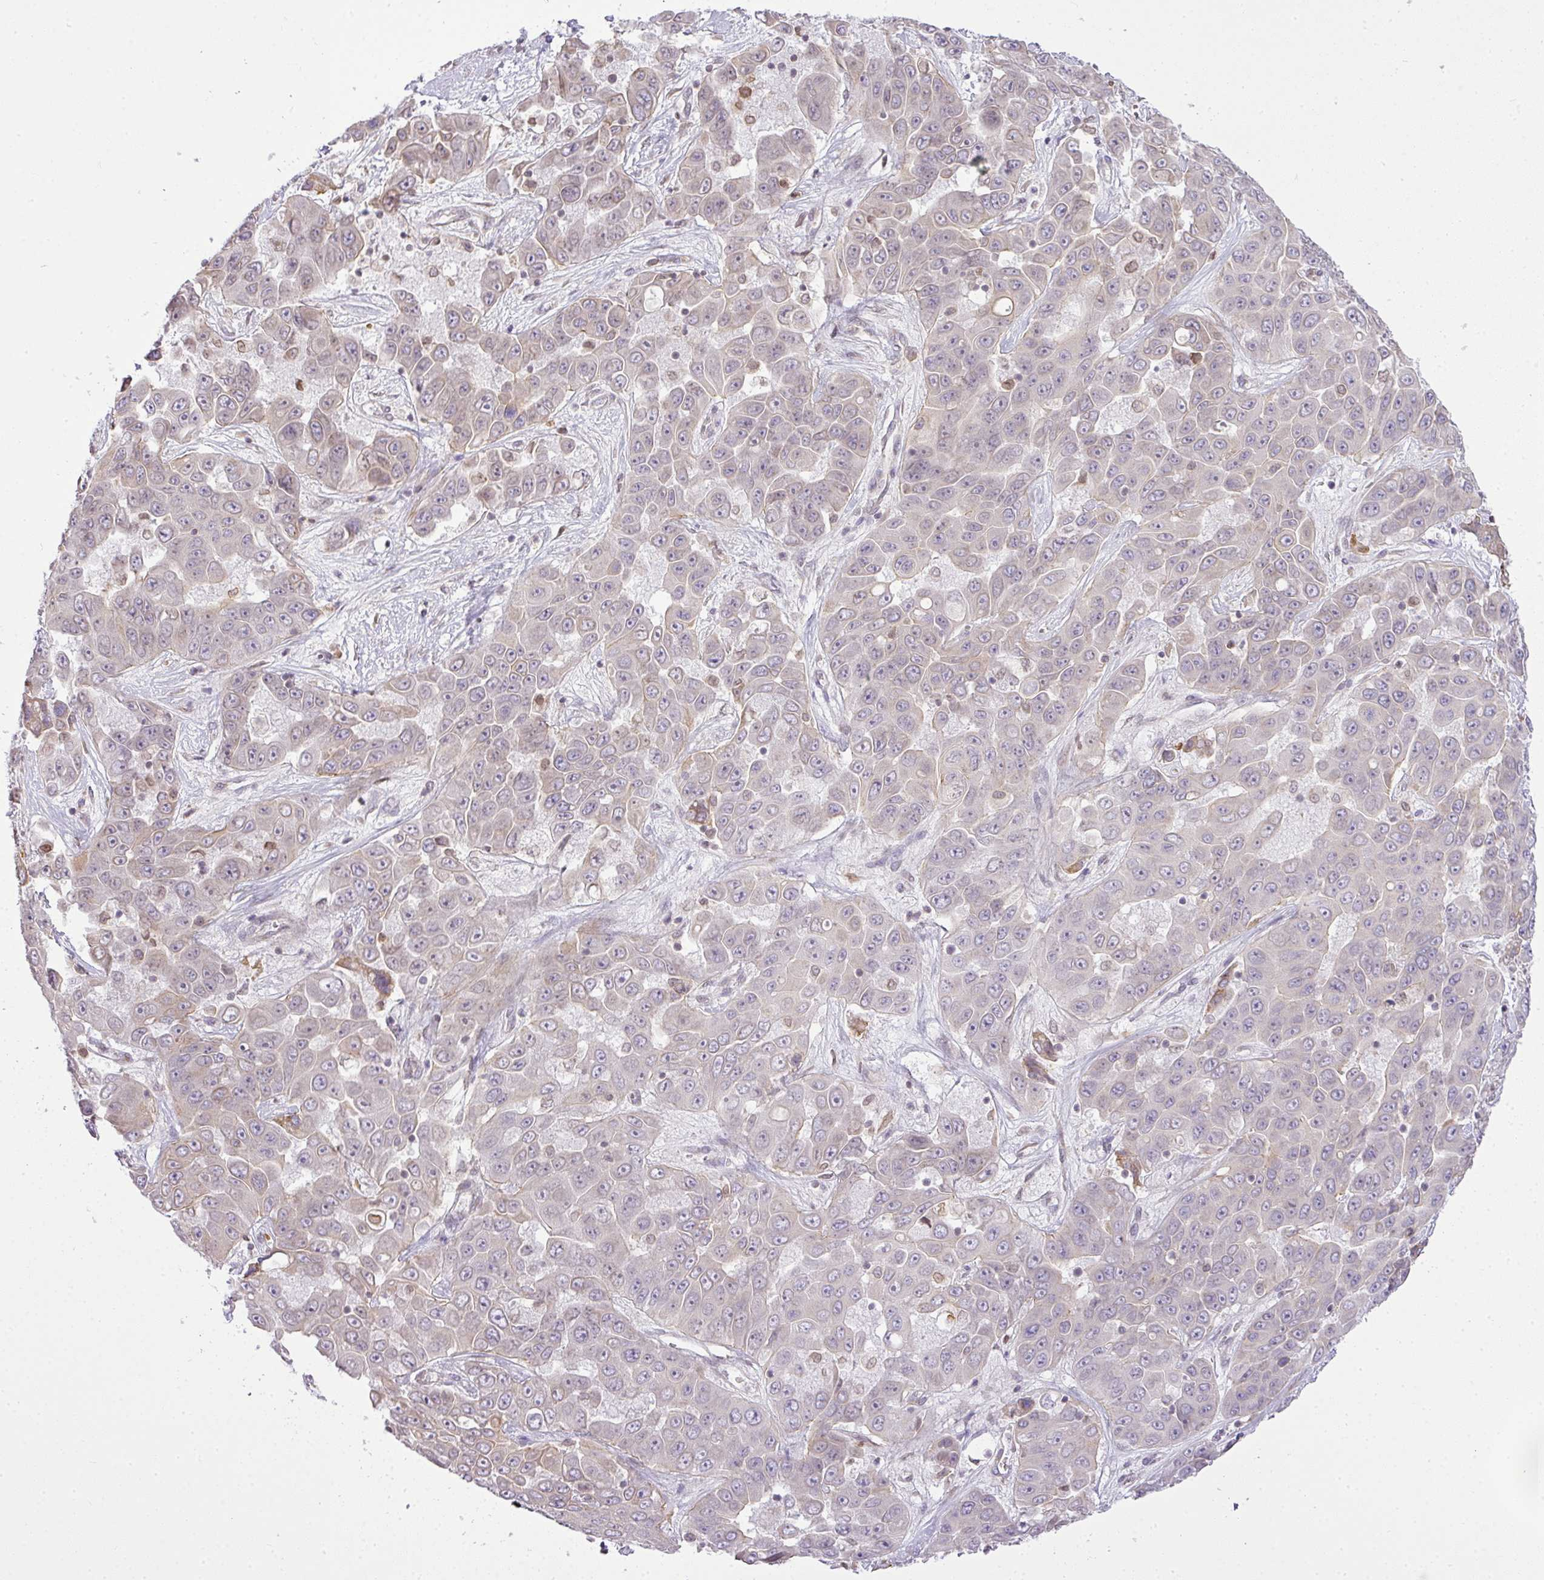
{"staining": {"intensity": "negative", "quantity": "none", "location": "none"}, "tissue": "liver cancer", "cell_type": "Tumor cells", "image_type": "cancer", "snomed": [{"axis": "morphology", "description": "Cholangiocarcinoma"}, {"axis": "topography", "description": "Liver"}], "caption": "Tumor cells are negative for protein expression in human liver cancer.", "gene": "COX18", "patient": {"sex": "female", "age": 52}}